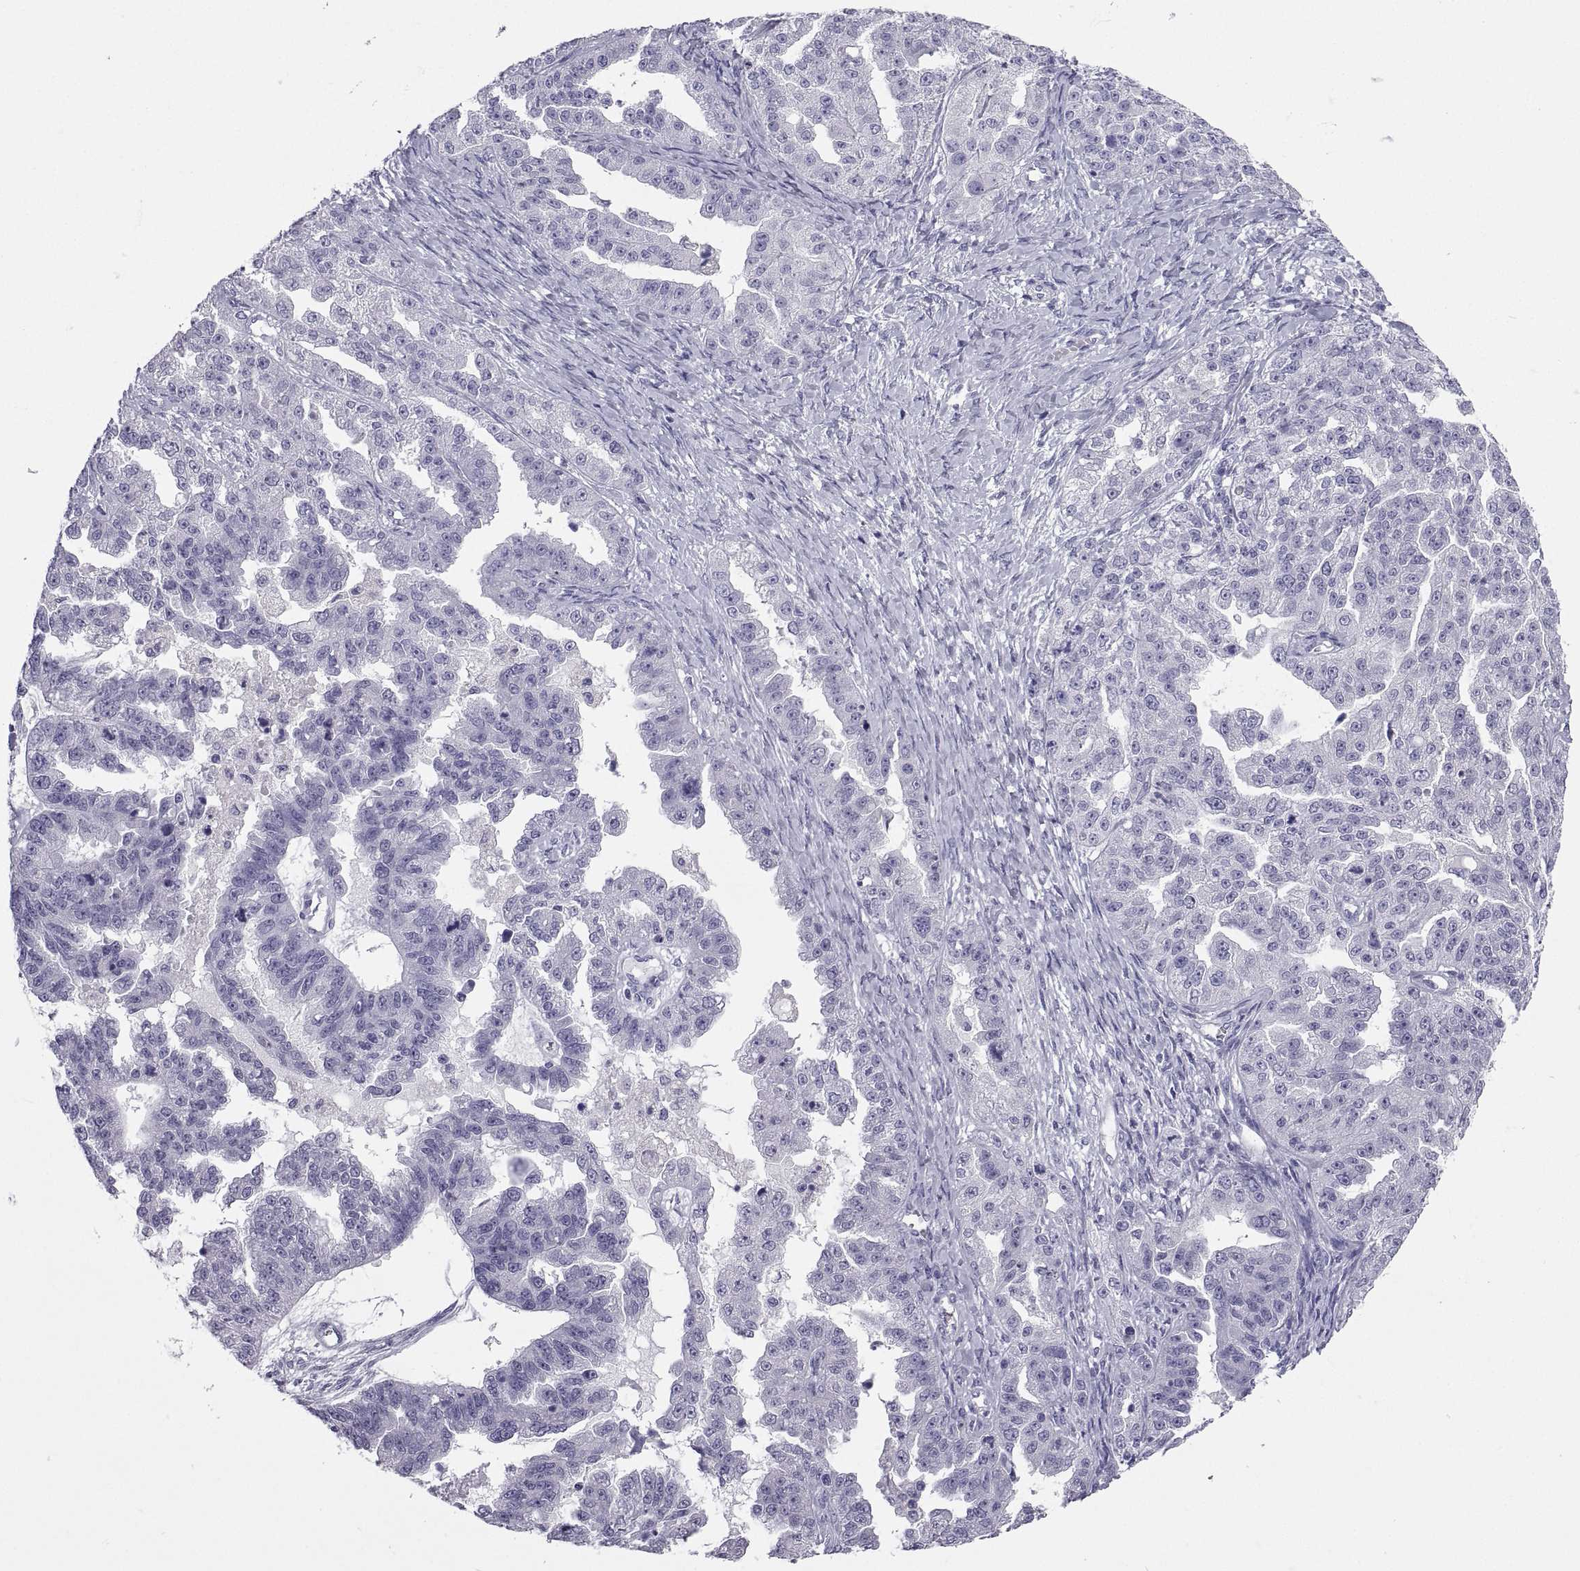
{"staining": {"intensity": "negative", "quantity": "none", "location": "none"}, "tissue": "ovarian cancer", "cell_type": "Tumor cells", "image_type": "cancer", "snomed": [{"axis": "morphology", "description": "Cystadenocarcinoma, serous, NOS"}, {"axis": "topography", "description": "Ovary"}], "caption": "A high-resolution photomicrograph shows immunohistochemistry (IHC) staining of ovarian cancer (serous cystadenocarcinoma), which shows no significant positivity in tumor cells.", "gene": "PCSK1N", "patient": {"sex": "female", "age": 58}}